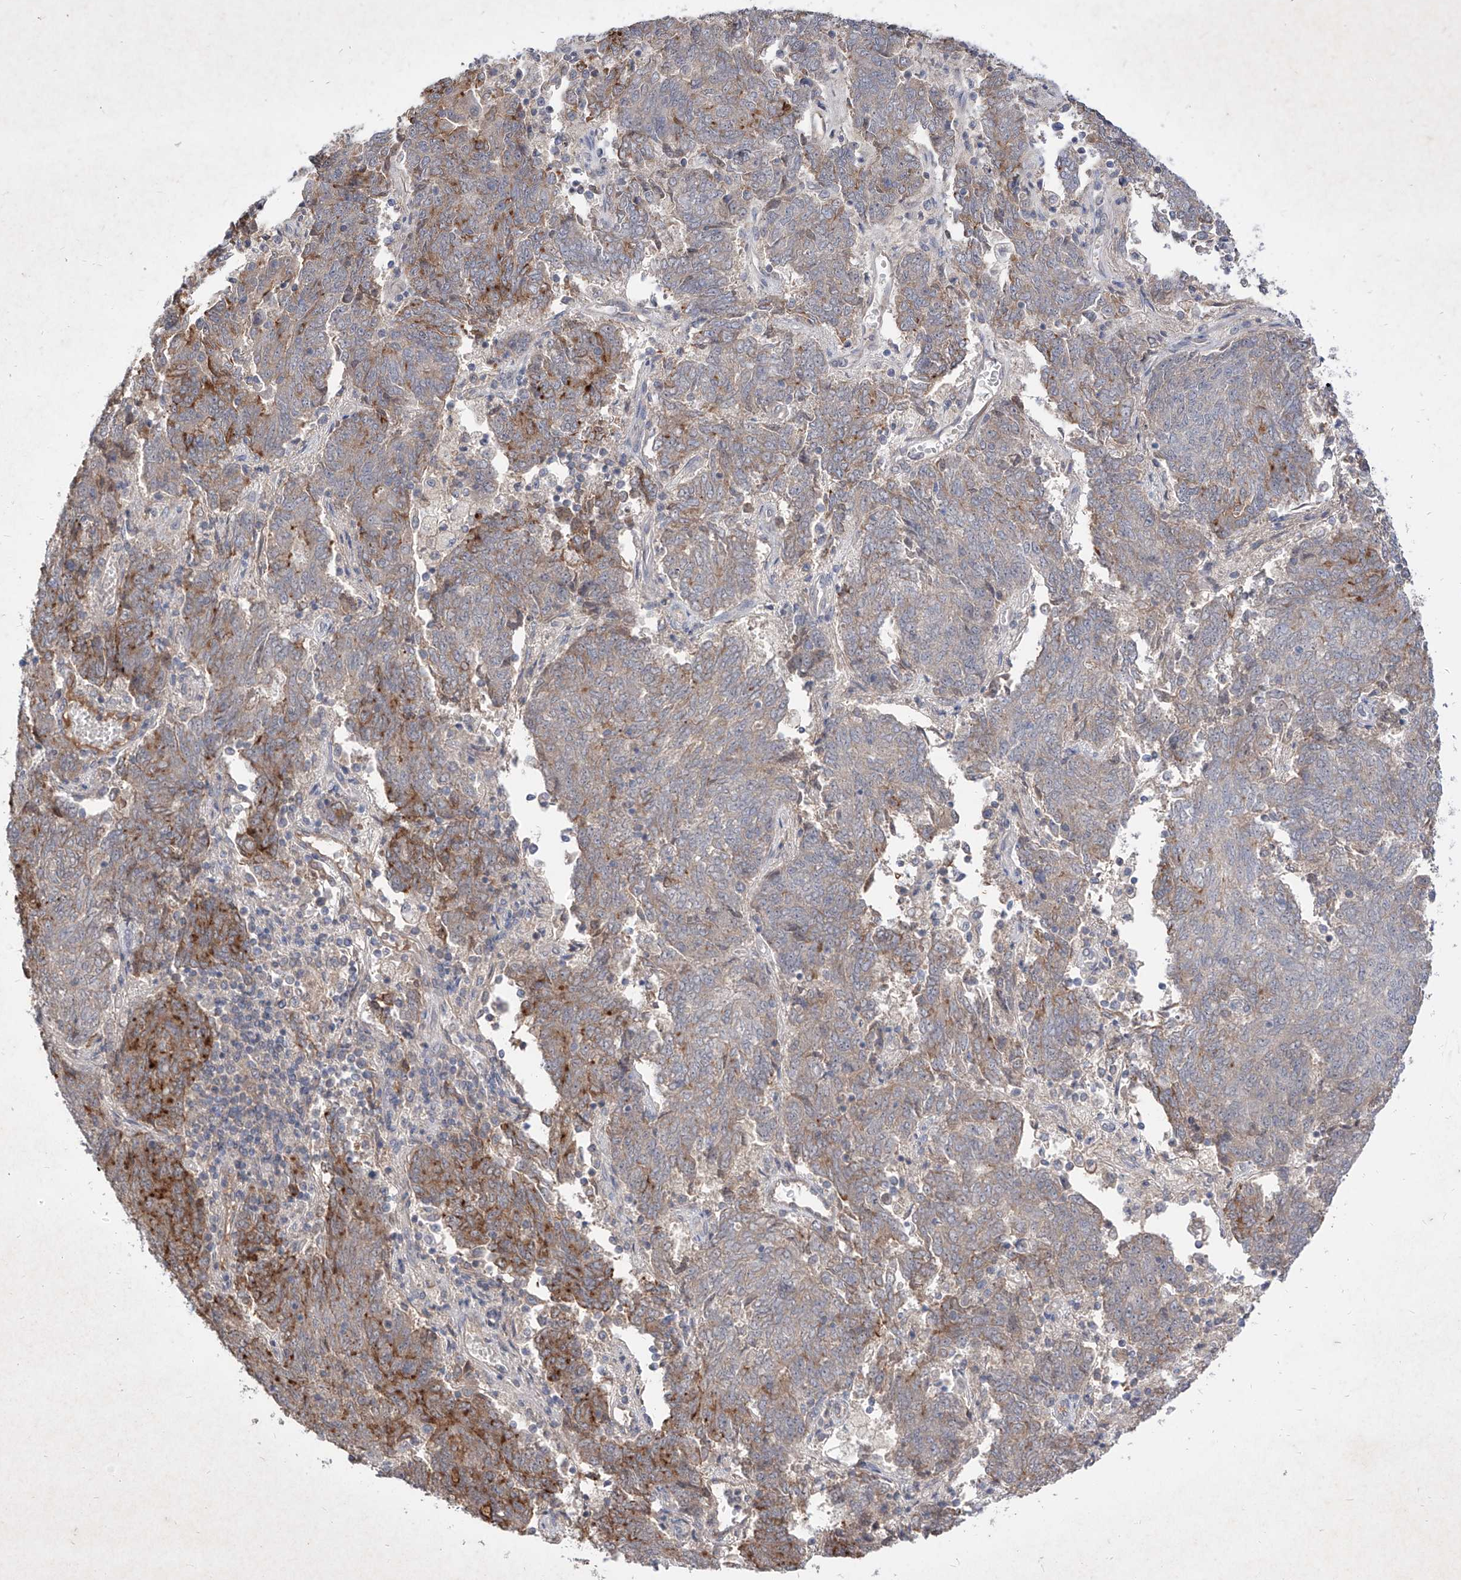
{"staining": {"intensity": "moderate", "quantity": "<25%", "location": "cytoplasmic/membranous"}, "tissue": "endometrial cancer", "cell_type": "Tumor cells", "image_type": "cancer", "snomed": [{"axis": "morphology", "description": "Adenocarcinoma, NOS"}, {"axis": "topography", "description": "Endometrium"}], "caption": "High-power microscopy captured an IHC photomicrograph of adenocarcinoma (endometrial), revealing moderate cytoplasmic/membranous positivity in approximately <25% of tumor cells.", "gene": "C4A", "patient": {"sex": "female", "age": 80}}